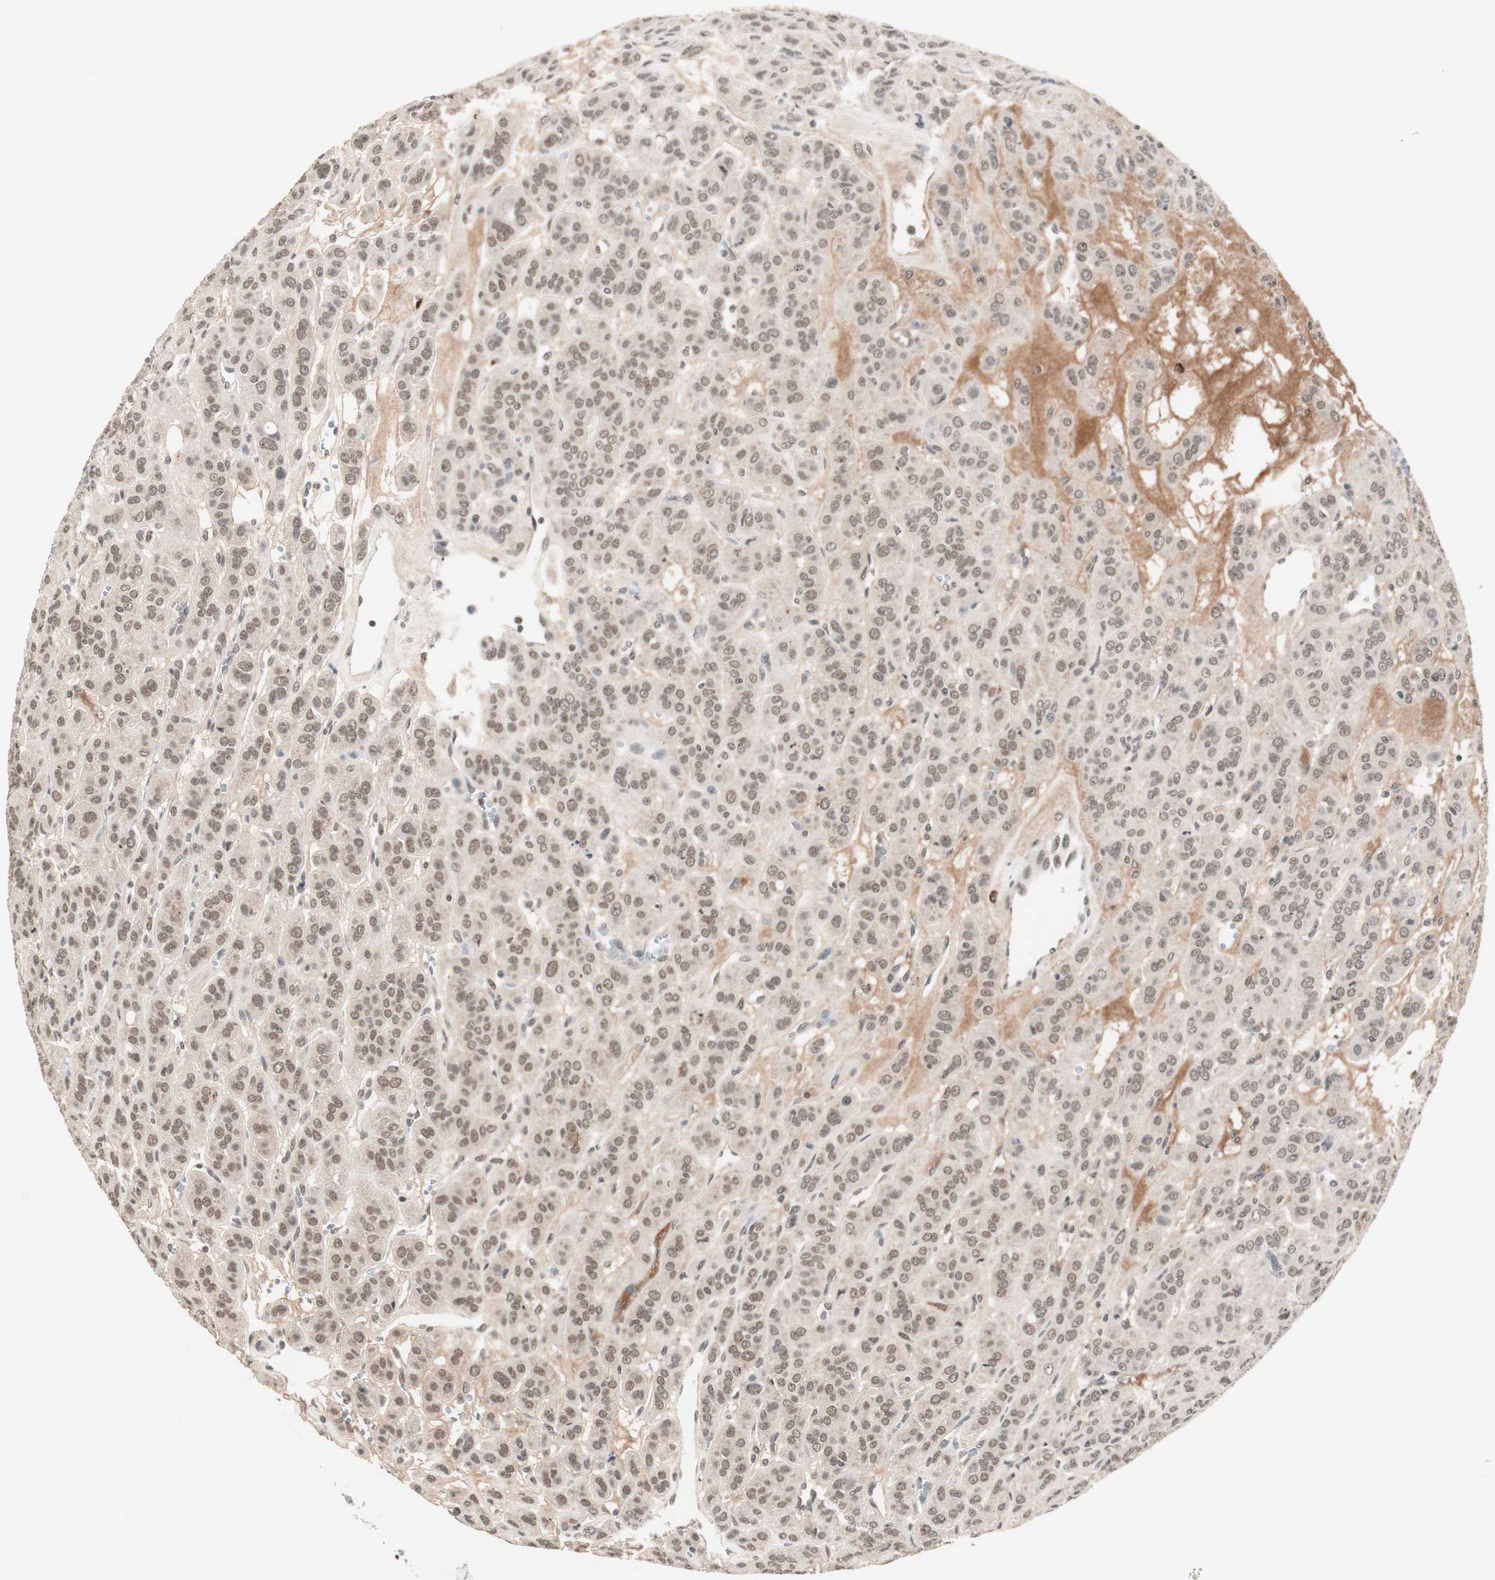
{"staining": {"intensity": "weak", "quantity": ">75%", "location": "nuclear"}, "tissue": "thyroid cancer", "cell_type": "Tumor cells", "image_type": "cancer", "snomed": [{"axis": "morphology", "description": "Follicular adenoma carcinoma, NOS"}, {"axis": "topography", "description": "Thyroid gland"}], "caption": "There is low levels of weak nuclear positivity in tumor cells of thyroid cancer (follicular adenoma carcinoma), as demonstrated by immunohistochemical staining (brown color).", "gene": "NFRKB", "patient": {"sex": "female", "age": 71}}